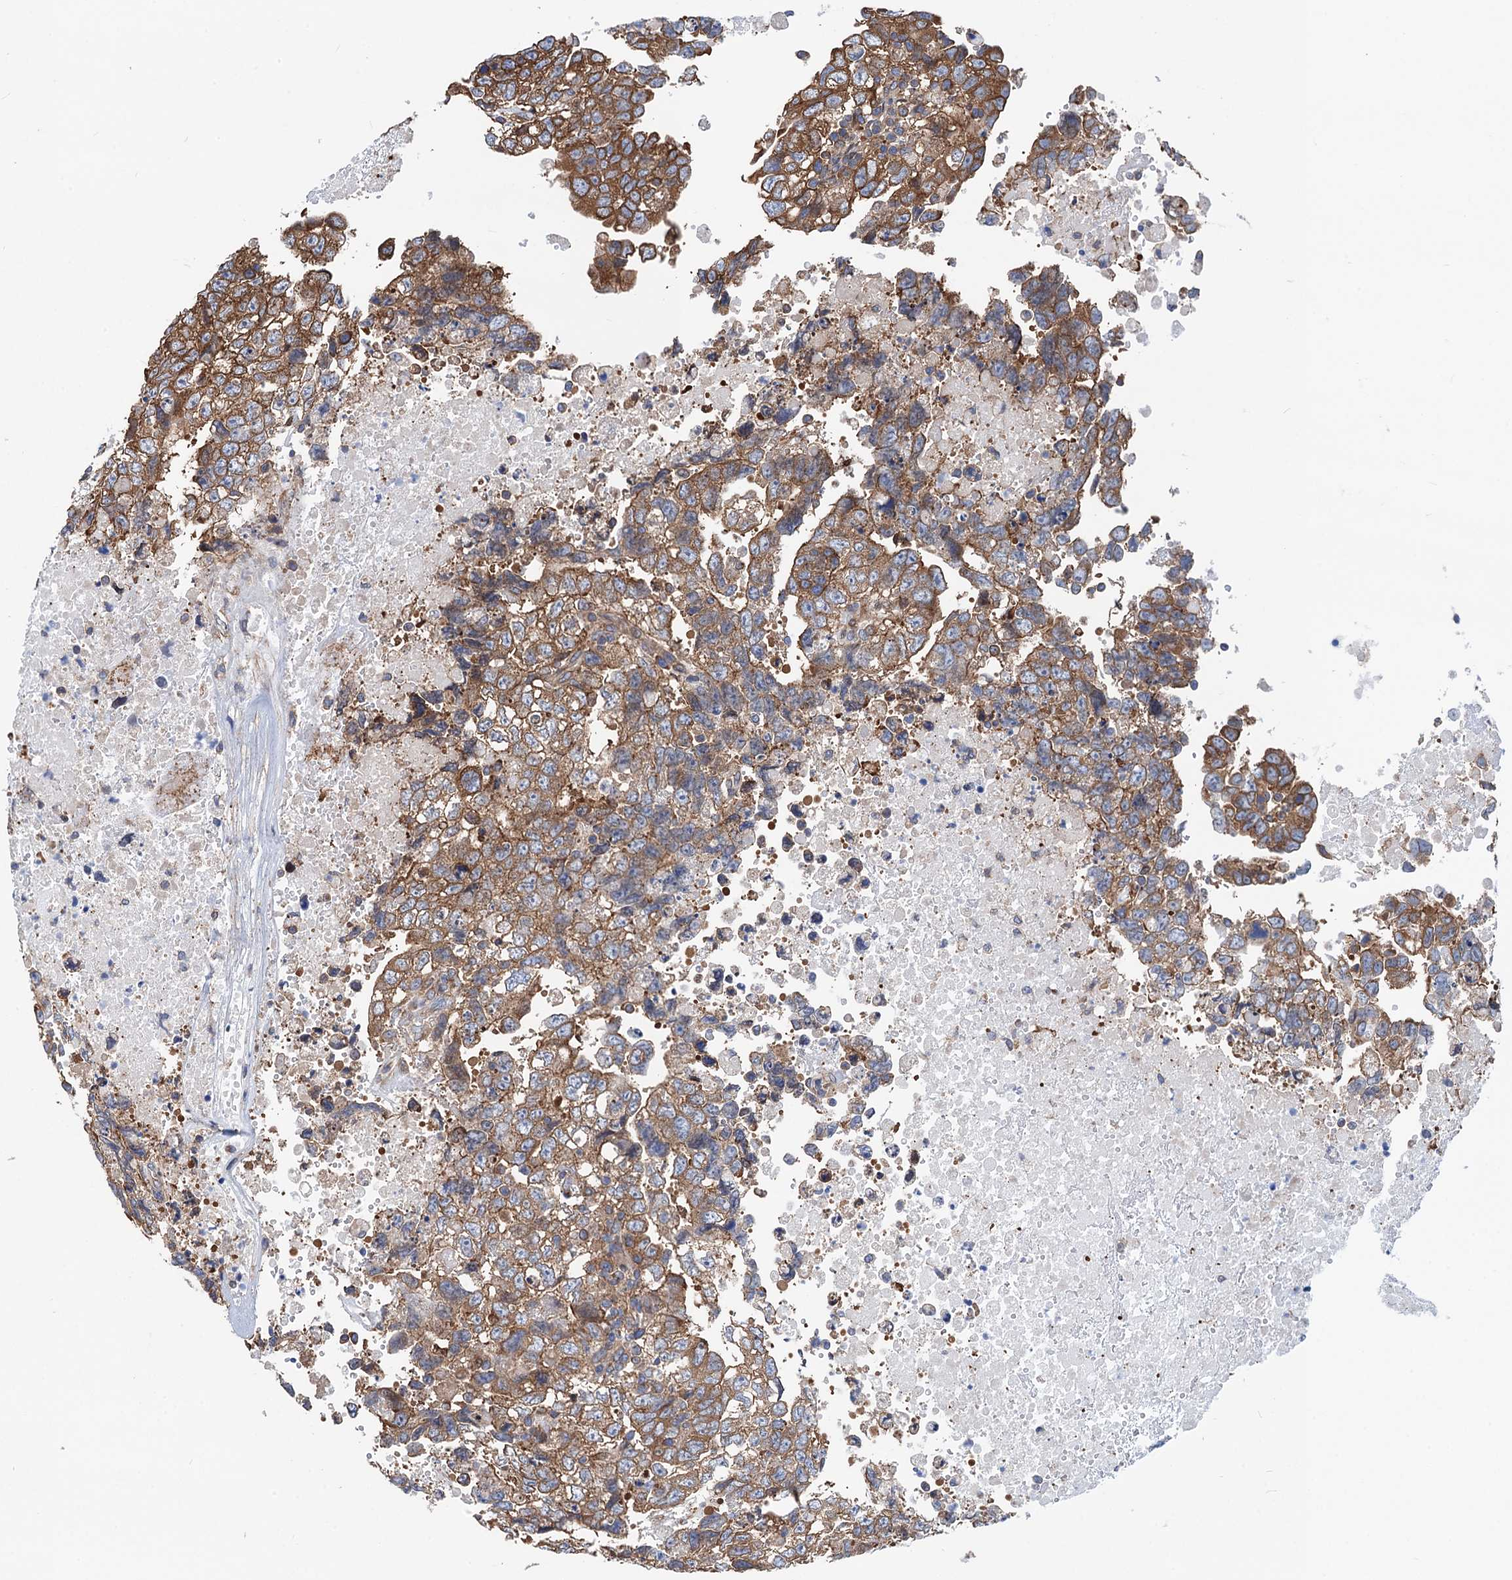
{"staining": {"intensity": "moderate", "quantity": ">75%", "location": "cytoplasmic/membranous"}, "tissue": "testis cancer", "cell_type": "Tumor cells", "image_type": "cancer", "snomed": [{"axis": "morphology", "description": "Carcinoma, Embryonal, NOS"}, {"axis": "topography", "description": "Testis"}], "caption": "Embryonal carcinoma (testis) stained for a protein (brown) shows moderate cytoplasmic/membranous positive positivity in about >75% of tumor cells.", "gene": "SLC12A7", "patient": {"sex": "male", "age": 37}}